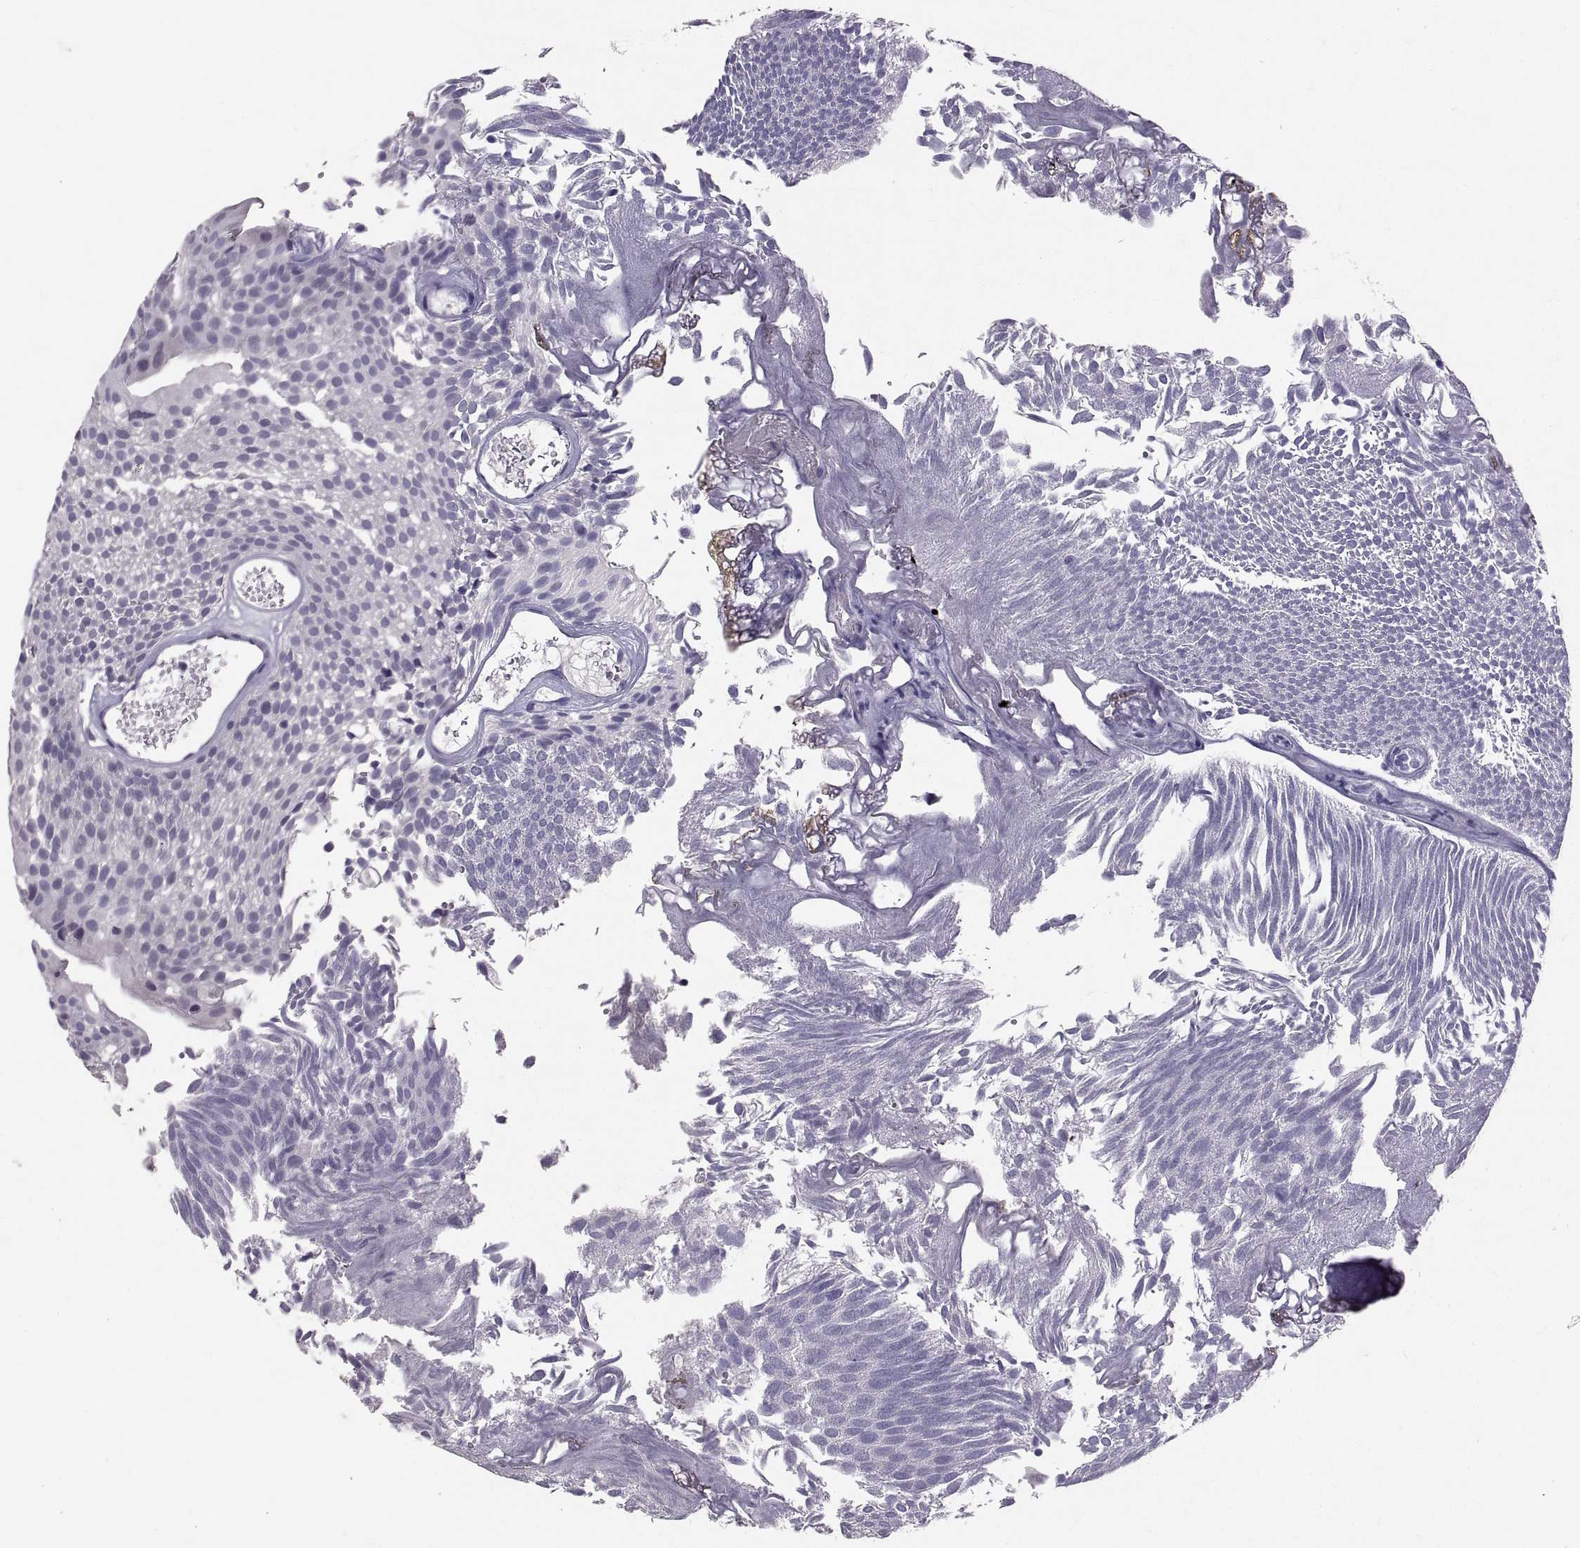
{"staining": {"intensity": "negative", "quantity": "none", "location": "none"}, "tissue": "urothelial cancer", "cell_type": "Tumor cells", "image_type": "cancer", "snomed": [{"axis": "morphology", "description": "Urothelial carcinoma, Low grade"}, {"axis": "topography", "description": "Urinary bladder"}], "caption": "Tumor cells are negative for protein expression in human low-grade urothelial carcinoma. Brightfield microscopy of immunohistochemistry stained with DAB (3,3'-diaminobenzidine) (brown) and hematoxylin (blue), captured at high magnification.", "gene": "PTN", "patient": {"sex": "male", "age": 52}}